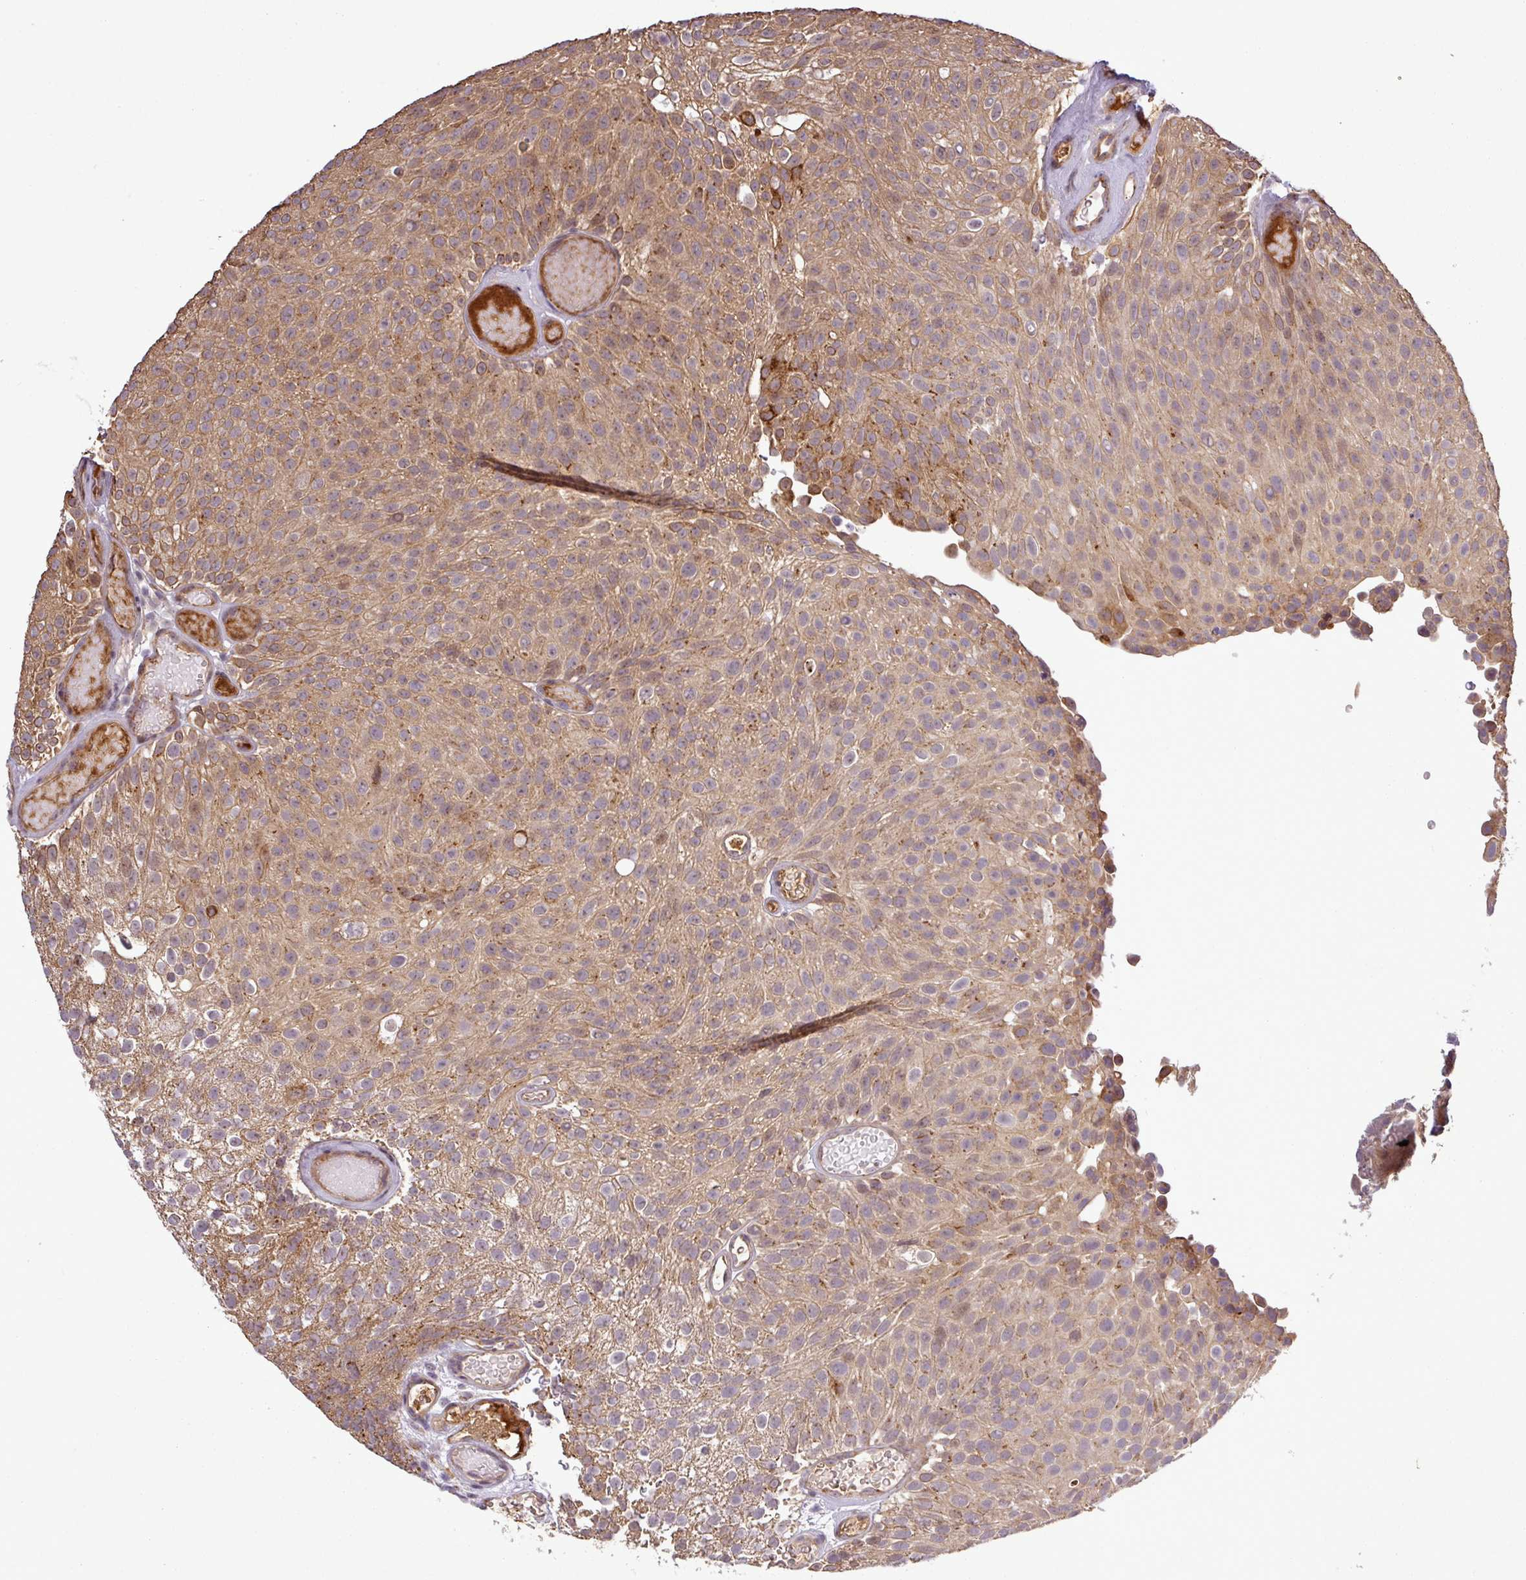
{"staining": {"intensity": "moderate", "quantity": ">75%", "location": "cytoplasmic/membranous"}, "tissue": "urothelial cancer", "cell_type": "Tumor cells", "image_type": "cancer", "snomed": [{"axis": "morphology", "description": "Urothelial carcinoma, Low grade"}, {"axis": "topography", "description": "Urinary bladder"}], "caption": "IHC staining of urothelial cancer, which demonstrates medium levels of moderate cytoplasmic/membranous positivity in about >75% of tumor cells indicating moderate cytoplasmic/membranous protein staining. The staining was performed using DAB (brown) for protein detection and nuclei were counterstained in hematoxylin (blue).", "gene": "PCDH1", "patient": {"sex": "male", "age": 78}}